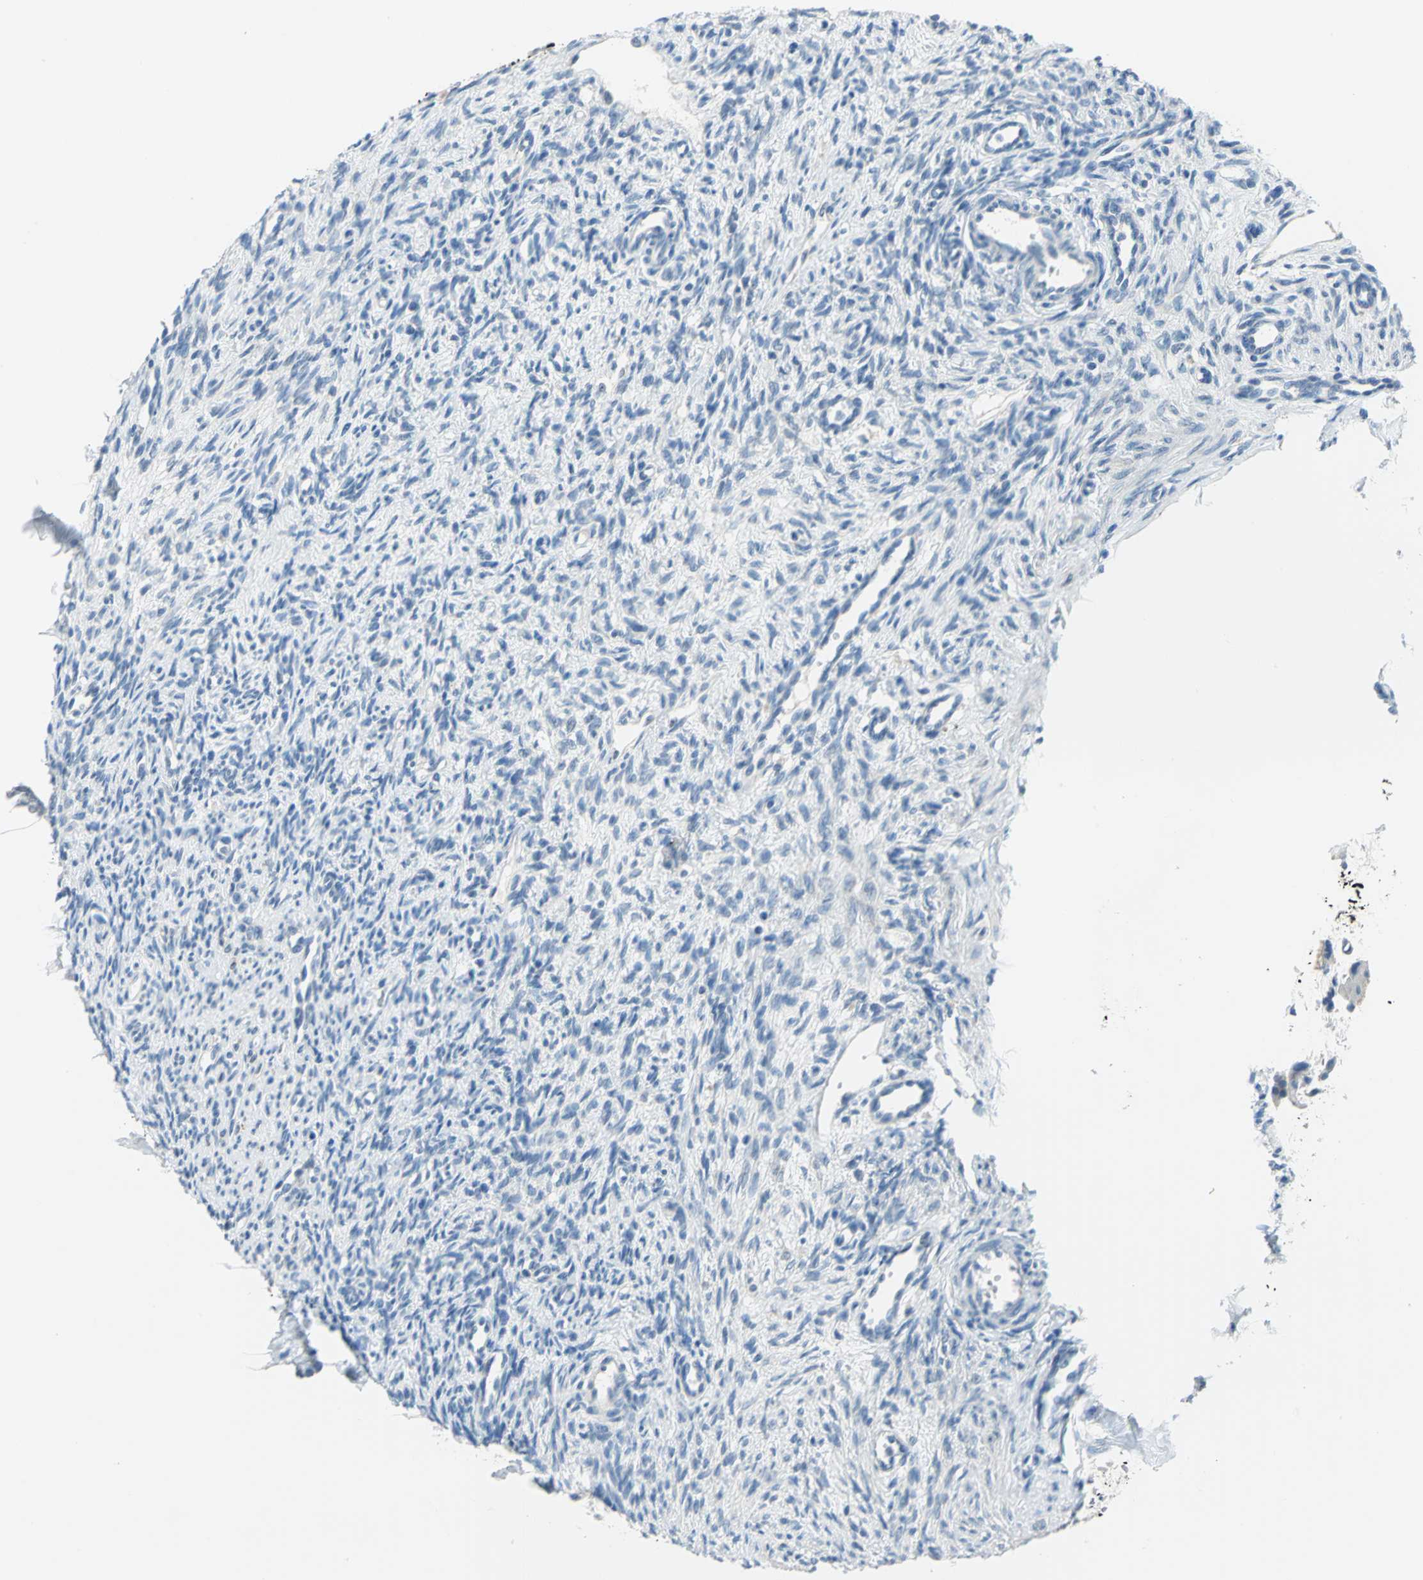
{"staining": {"intensity": "negative", "quantity": "none", "location": "none"}, "tissue": "ovary", "cell_type": "Ovarian stroma cells", "image_type": "normal", "snomed": [{"axis": "morphology", "description": "Normal tissue, NOS"}, {"axis": "topography", "description": "Ovary"}], "caption": "Immunohistochemical staining of benign ovary shows no significant expression in ovarian stroma cells. (Brightfield microscopy of DAB (3,3'-diaminobenzidine) immunohistochemistry (IHC) at high magnification).", "gene": "MUC4", "patient": {"sex": "female", "age": 33}}